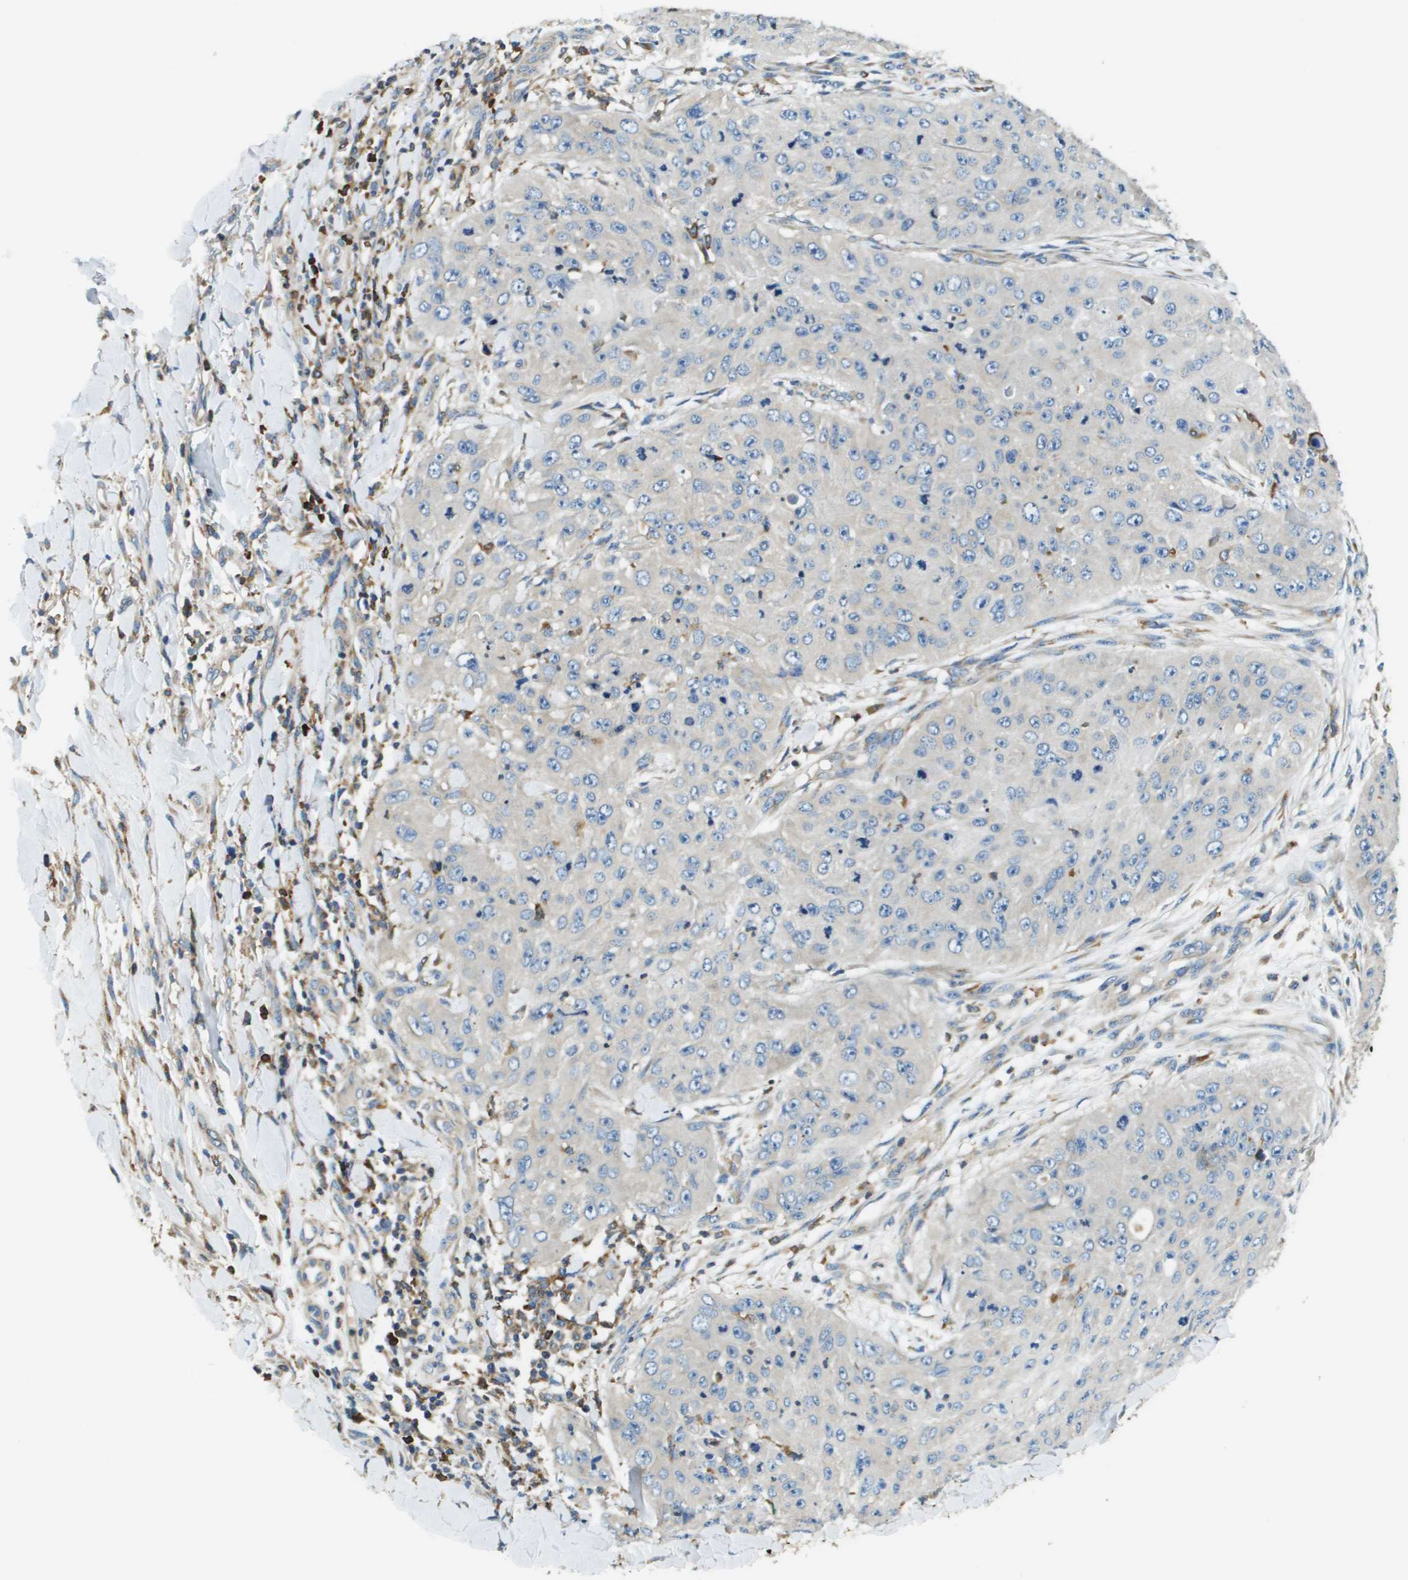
{"staining": {"intensity": "negative", "quantity": "none", "location": "none"}, "tissue": "skin cancer", "cell_type": "Tumor cells", "image_type": "cancer", "snomed": [{"axis": "morphology", "description": "Squamous cell carcinoma, NOS"}, {"axis": "topography", "description": "Skin"}], "caption": "Immunohistochemistry (IHC) of human skin squamous cell carcinoma exhibits no staining in tumor cells. (Immunohistochemistry (IHC), brightfield microscopy, high magnification).", "gene": "CNPY3", "patient": {"sex": "female", "age": 80}}